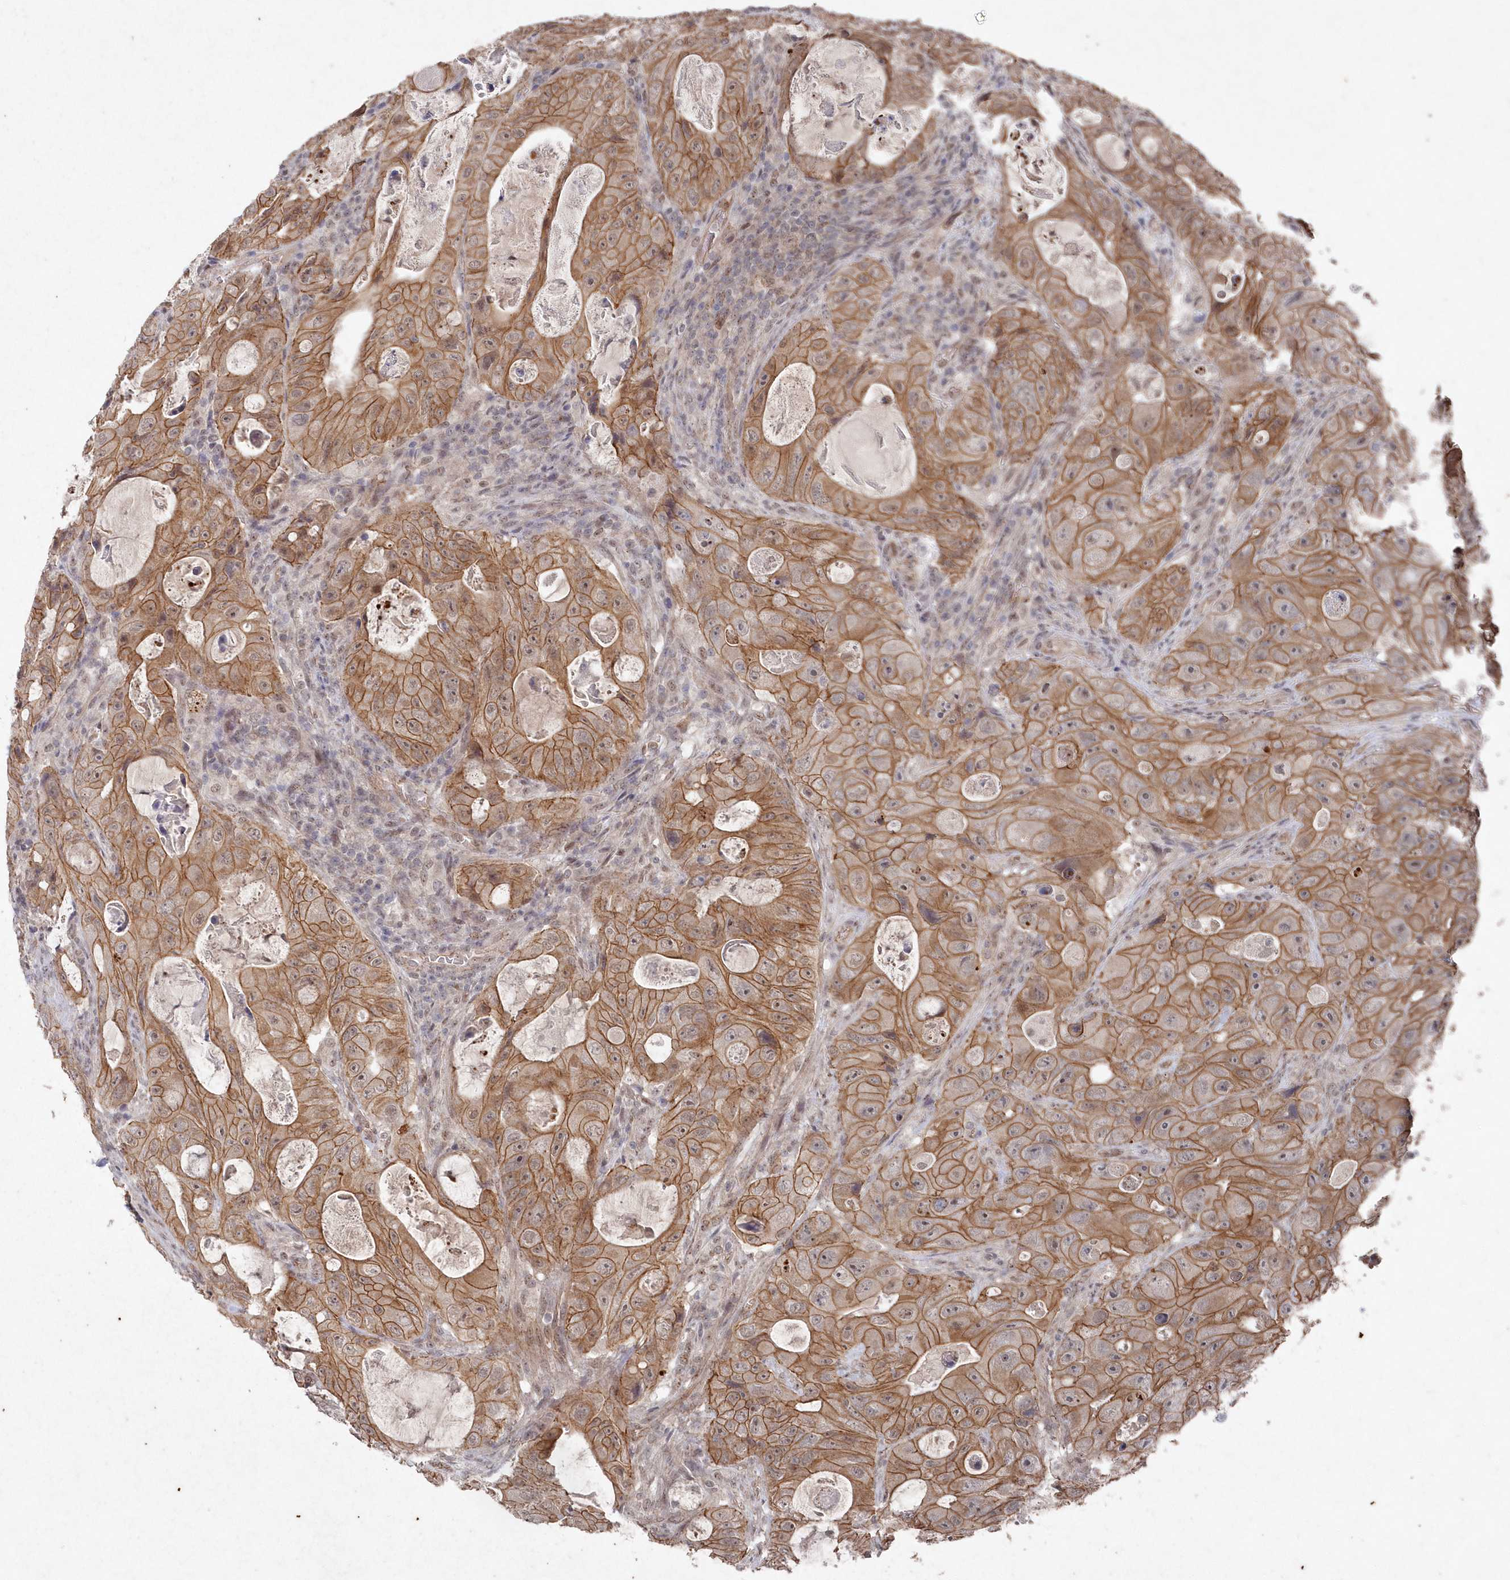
{"staining": {"intensity": "moderate", "quantity": ">75%", "location": "cytoplasmic/membranous"}, "tissue": "colorectal cancer", "cell_type": "Tumor cells", "image_type": "cancer", "snomed": [{"axis": "morphology", "description": "Adenocarcinoma, NOS"}, {"axis": "topography", "description": "Colon"}], "caption": "DAB immunohistochemical staining of human colorectal cancer displays moderate cytoplasmic/membranous protein staining in approximately >75% of tumor cells.", "gene": "VSIG2", "patient": {"sex": "female", "age": 46}}